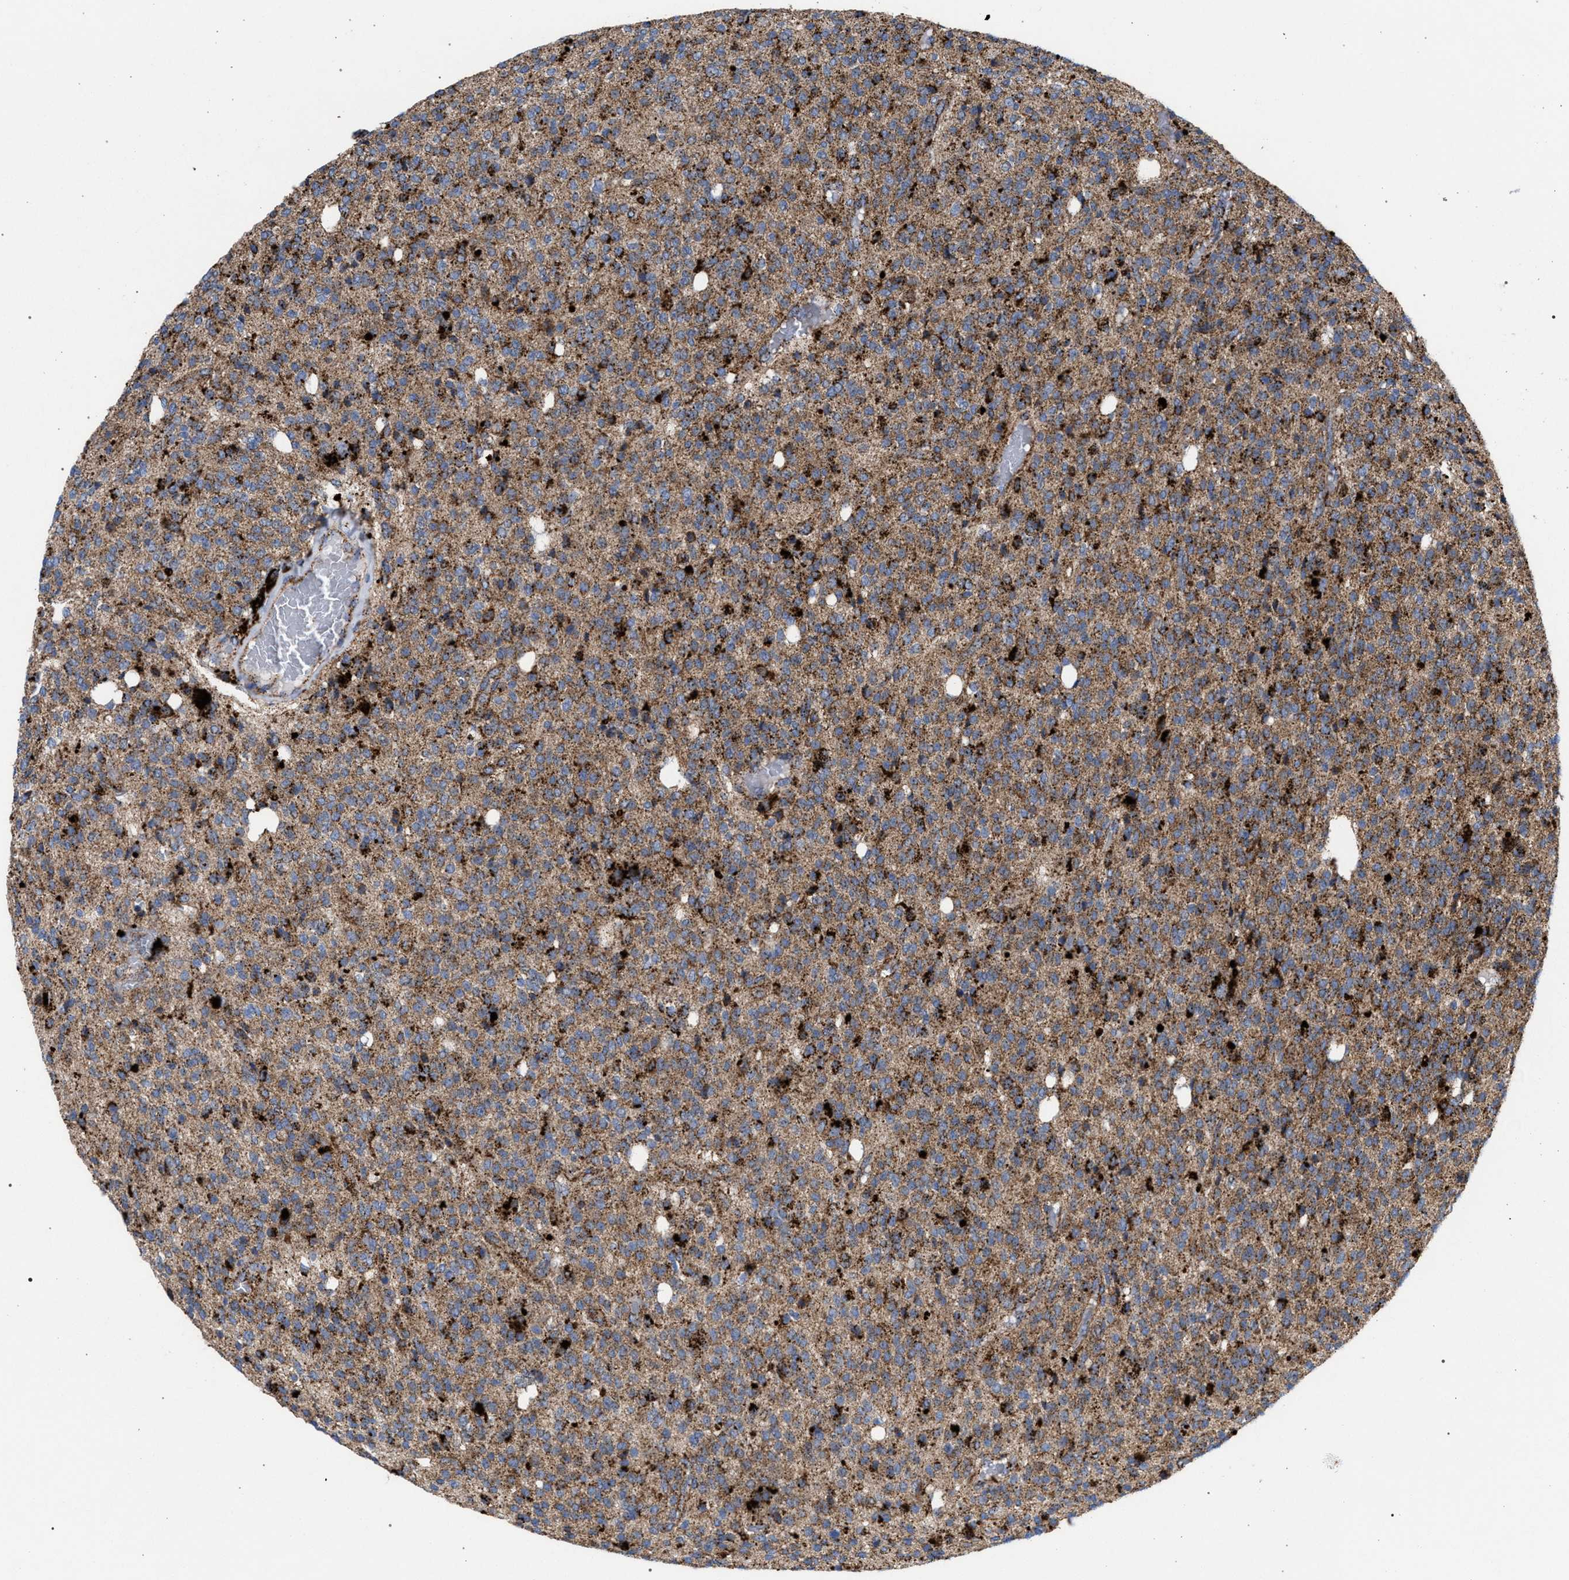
{"staining": {"intensity": "moderate", "quantity": ">75%", "location": "cytoplasmic/membranous"}, "tissue": "glioma", "cell_type": "Tumor cells", "image_type": "cancer", "snomed": [{"axis": "morphology", "description": "Glioma, malignant, High grade"}, {"axis": "topography", "description": "Brain"}], "caption": "Protein expression analysis of malignant glioma (high-grade) reveals moderate cytoplasmic/membranous staining in about >75% of tumor cells.", "gene": "PPT1", "patient": {"sex": "male", "age": 34}}